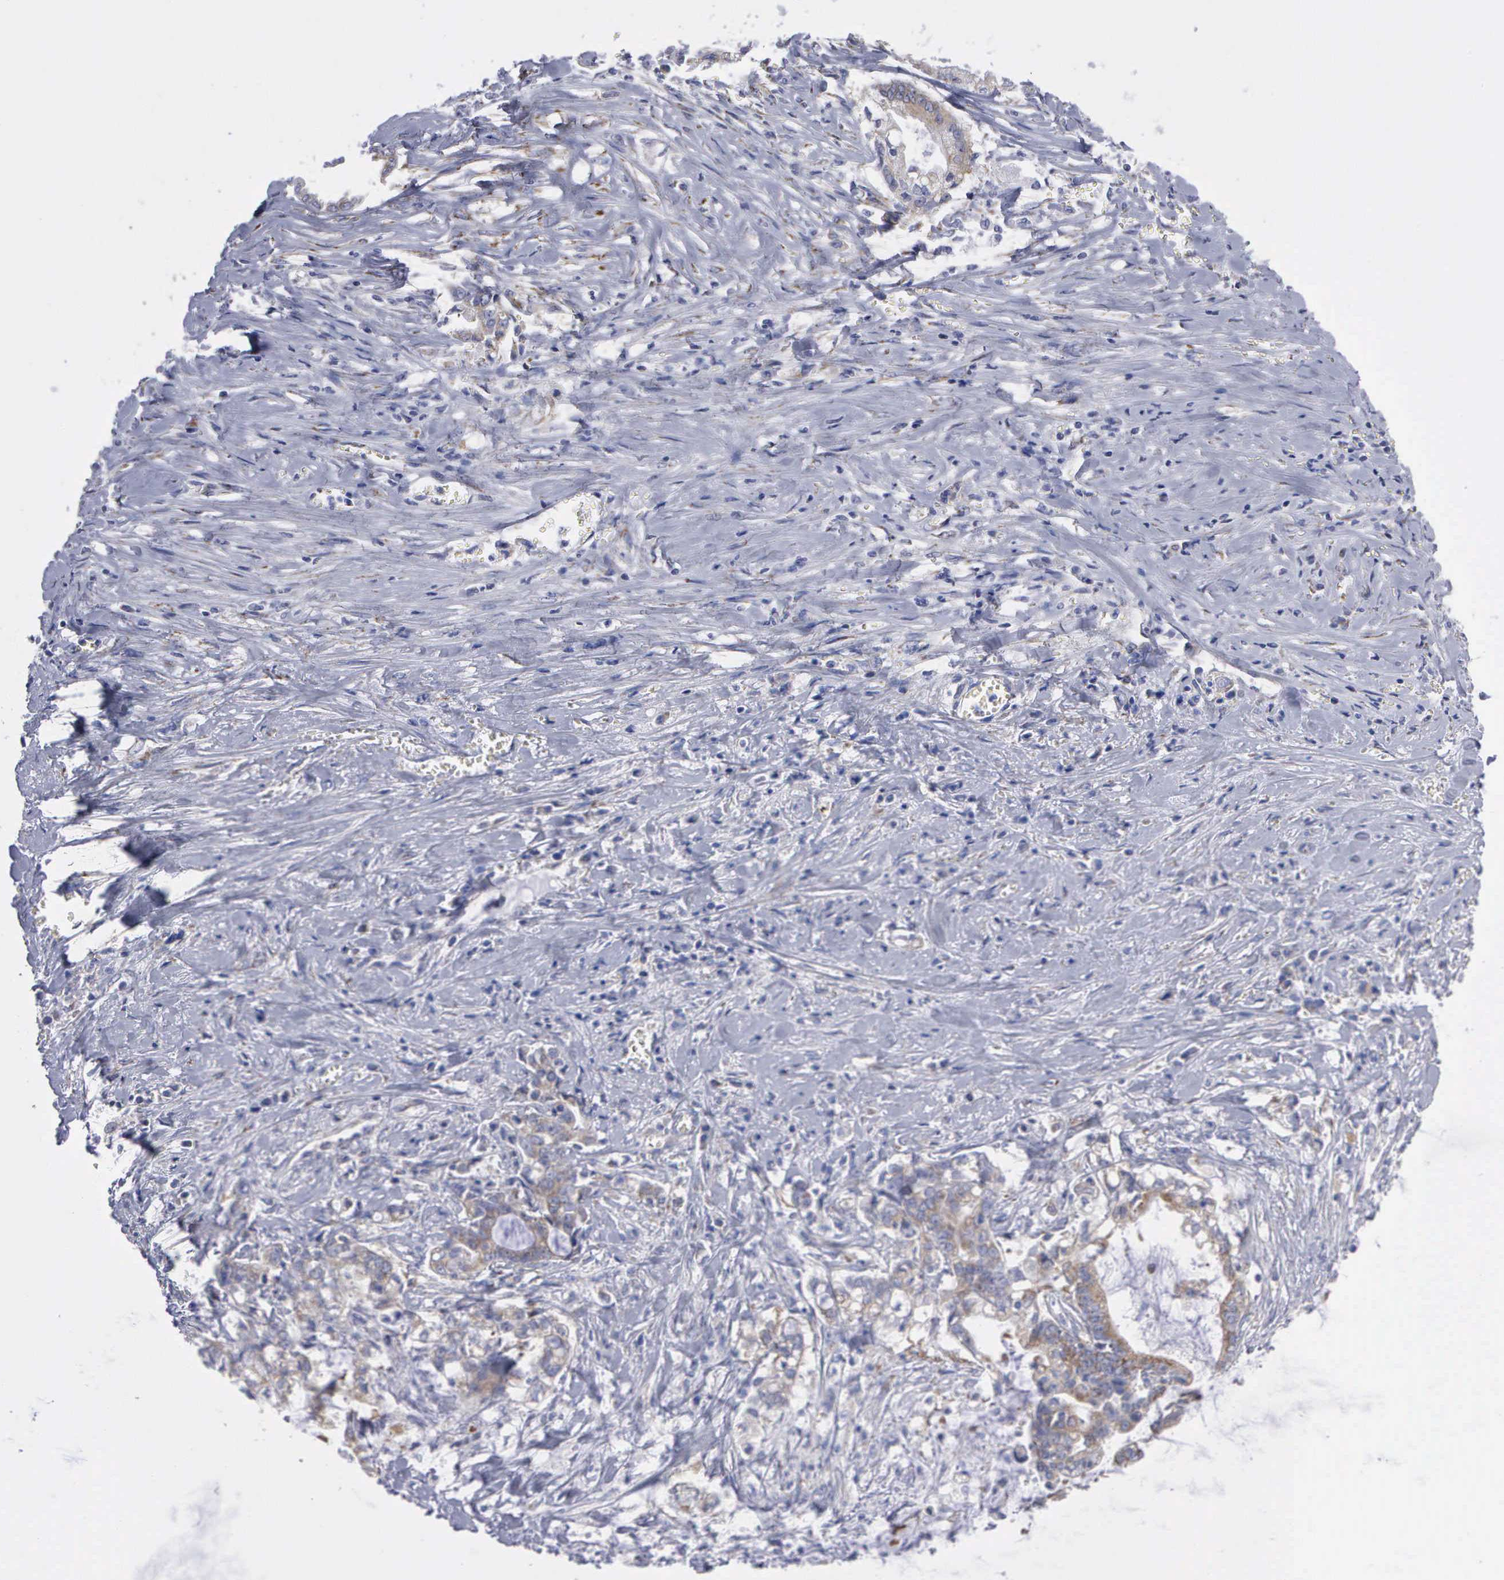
{"staining": {"intensity": "weak", "quantity": "25%-75%", "location": "cytoplasmic/membranous"}, "tissue": "liver cancer", "cell_type": "Tumor cells", "image_type": "cancer", "snomed": [{"axis": "morphology", "description": "Cholangiocarcinoma"}, {"axis": "topography", "description": "Liver"}], "caption": "Liver cholangiocarcinoma stained with DAB (3,3'-diaminobenzidine) IHC exhibits low levels of weak cytoplasmic/membranous positivity in about 25%-75% of tumor cells.", "gene": "APOOL", "patient": {"sex": "male", "age": 57}}